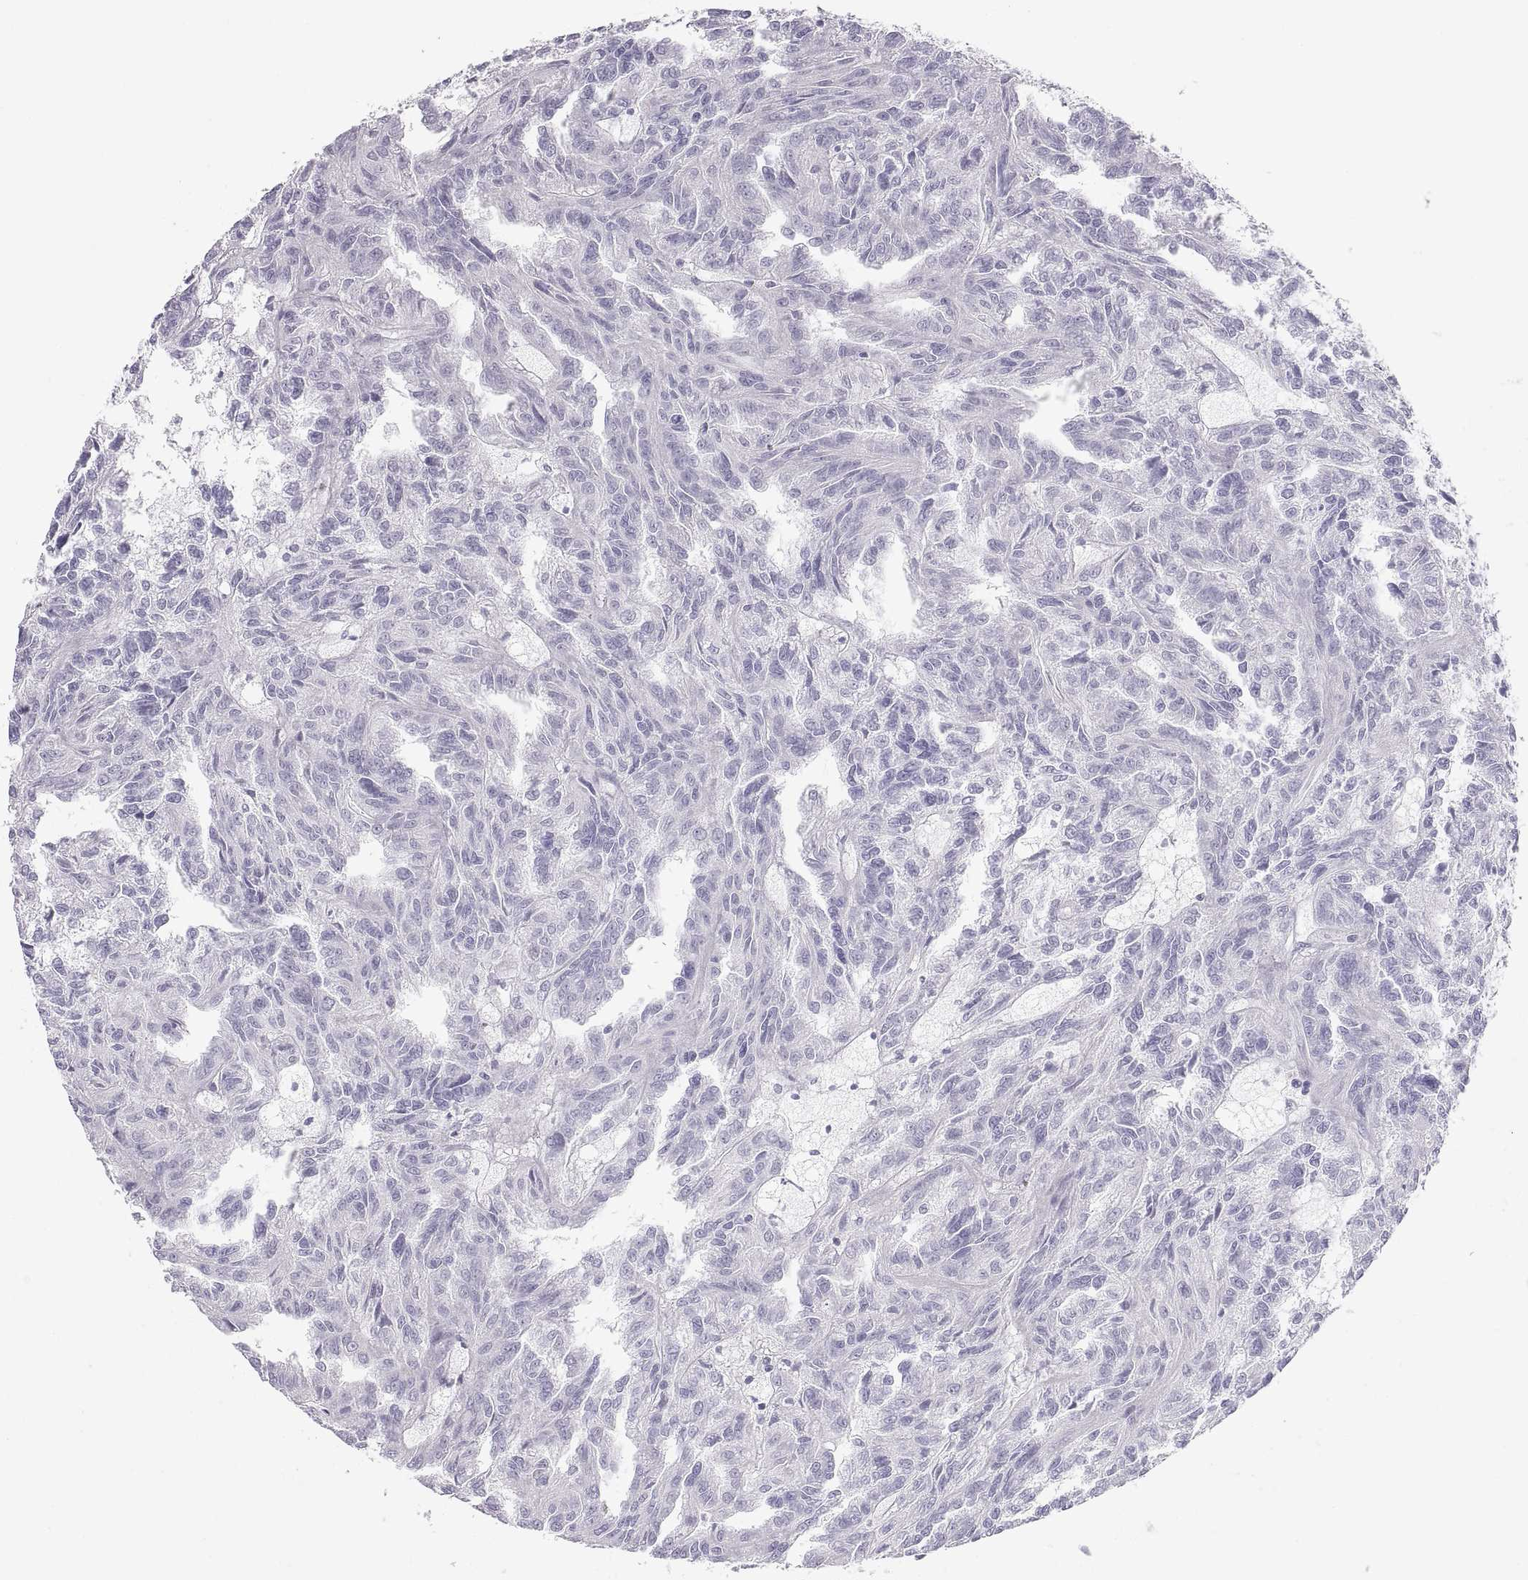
{"staining": {"intensity": "negative", "quantity": "none", "location": "none"}, "tissue": "renal cancer", "cell_type": "Tumor cells", "image_type": "cancer", "snomed": [{"axis": "morphology", "description": "Adenocarcinoma, NOS"}, {"axis": "topography", "description": "Kidney"}], "caption": "The immunohistochemistry histopathology image has no significant positivity in tumor cells of renal cancer (adenocarcinoma) tissue.", "gene": "SEMG1", "patient": {"sex": "male", "age": 79}}